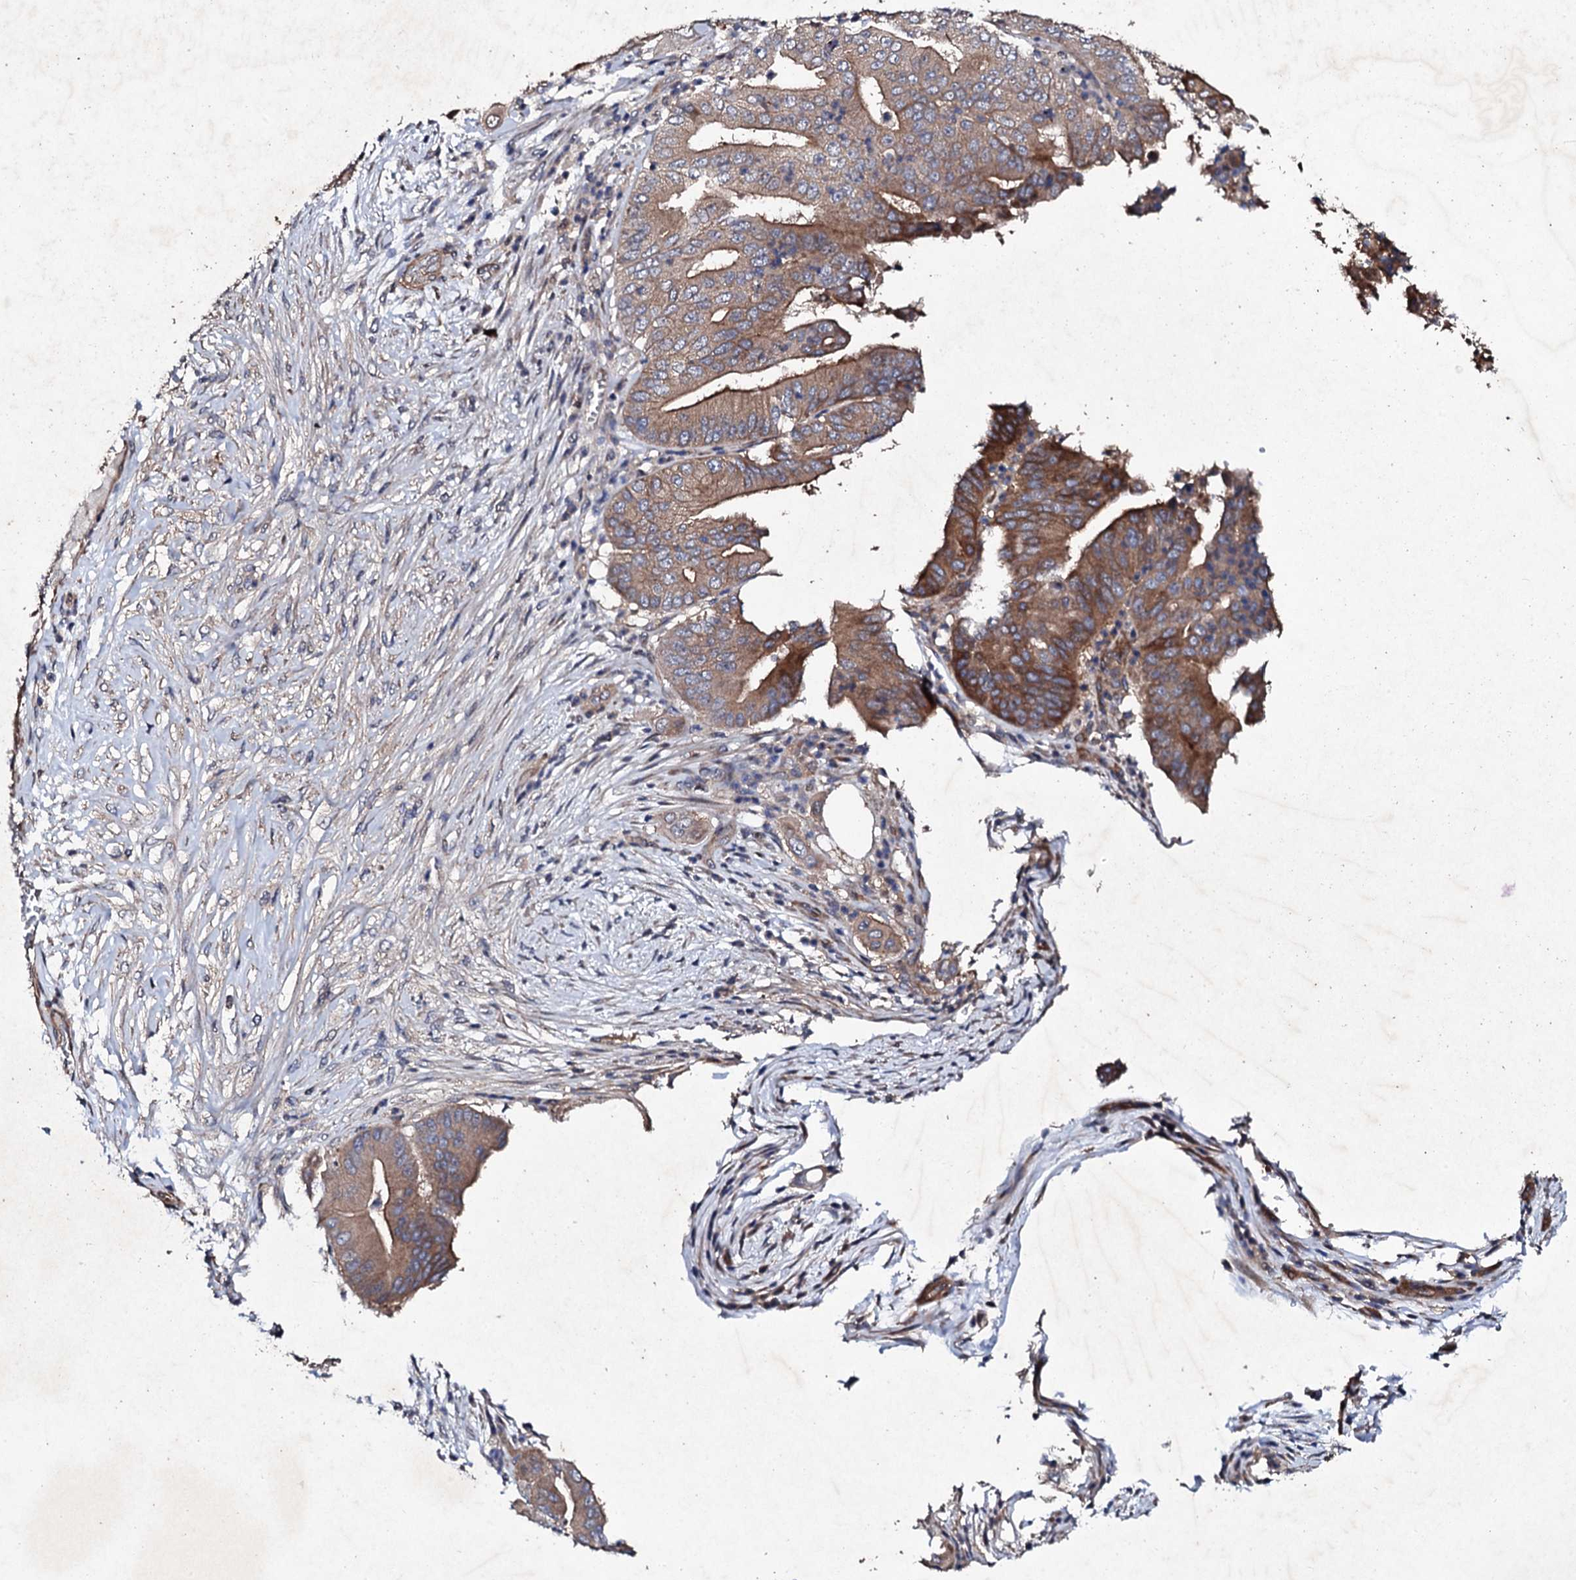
{"staining": {"intensity": "moderate", "quantity": ">75%", "location": "cytoplasmic/membranous"}, "tissue": "pancreatic cancer", "cell_type": "Tumor cells", "image_type": "cancer", "snomed": [{"axis": "morphology", "description": "Adenocarcinoma, NOS"}, {"axis": "topography", "description": "Pancreas"}], "caption": "Immunohistochemistry (IHC) staining of pancreatic adenocarcinoma, which displays medium levels of moderate cytoplasmic/membranous staining in approximately >75% of tumor cells indicating moderate cytoplasmic/membranous protein positivity. The staining was performed using DAB (3,3'-diaminobenzidine) (brown) for protein detection and nuclei were counterstained in hematoxylin (blue).", "gene": "MOCOS", "patient": {"sex": "female", "age": 77}}